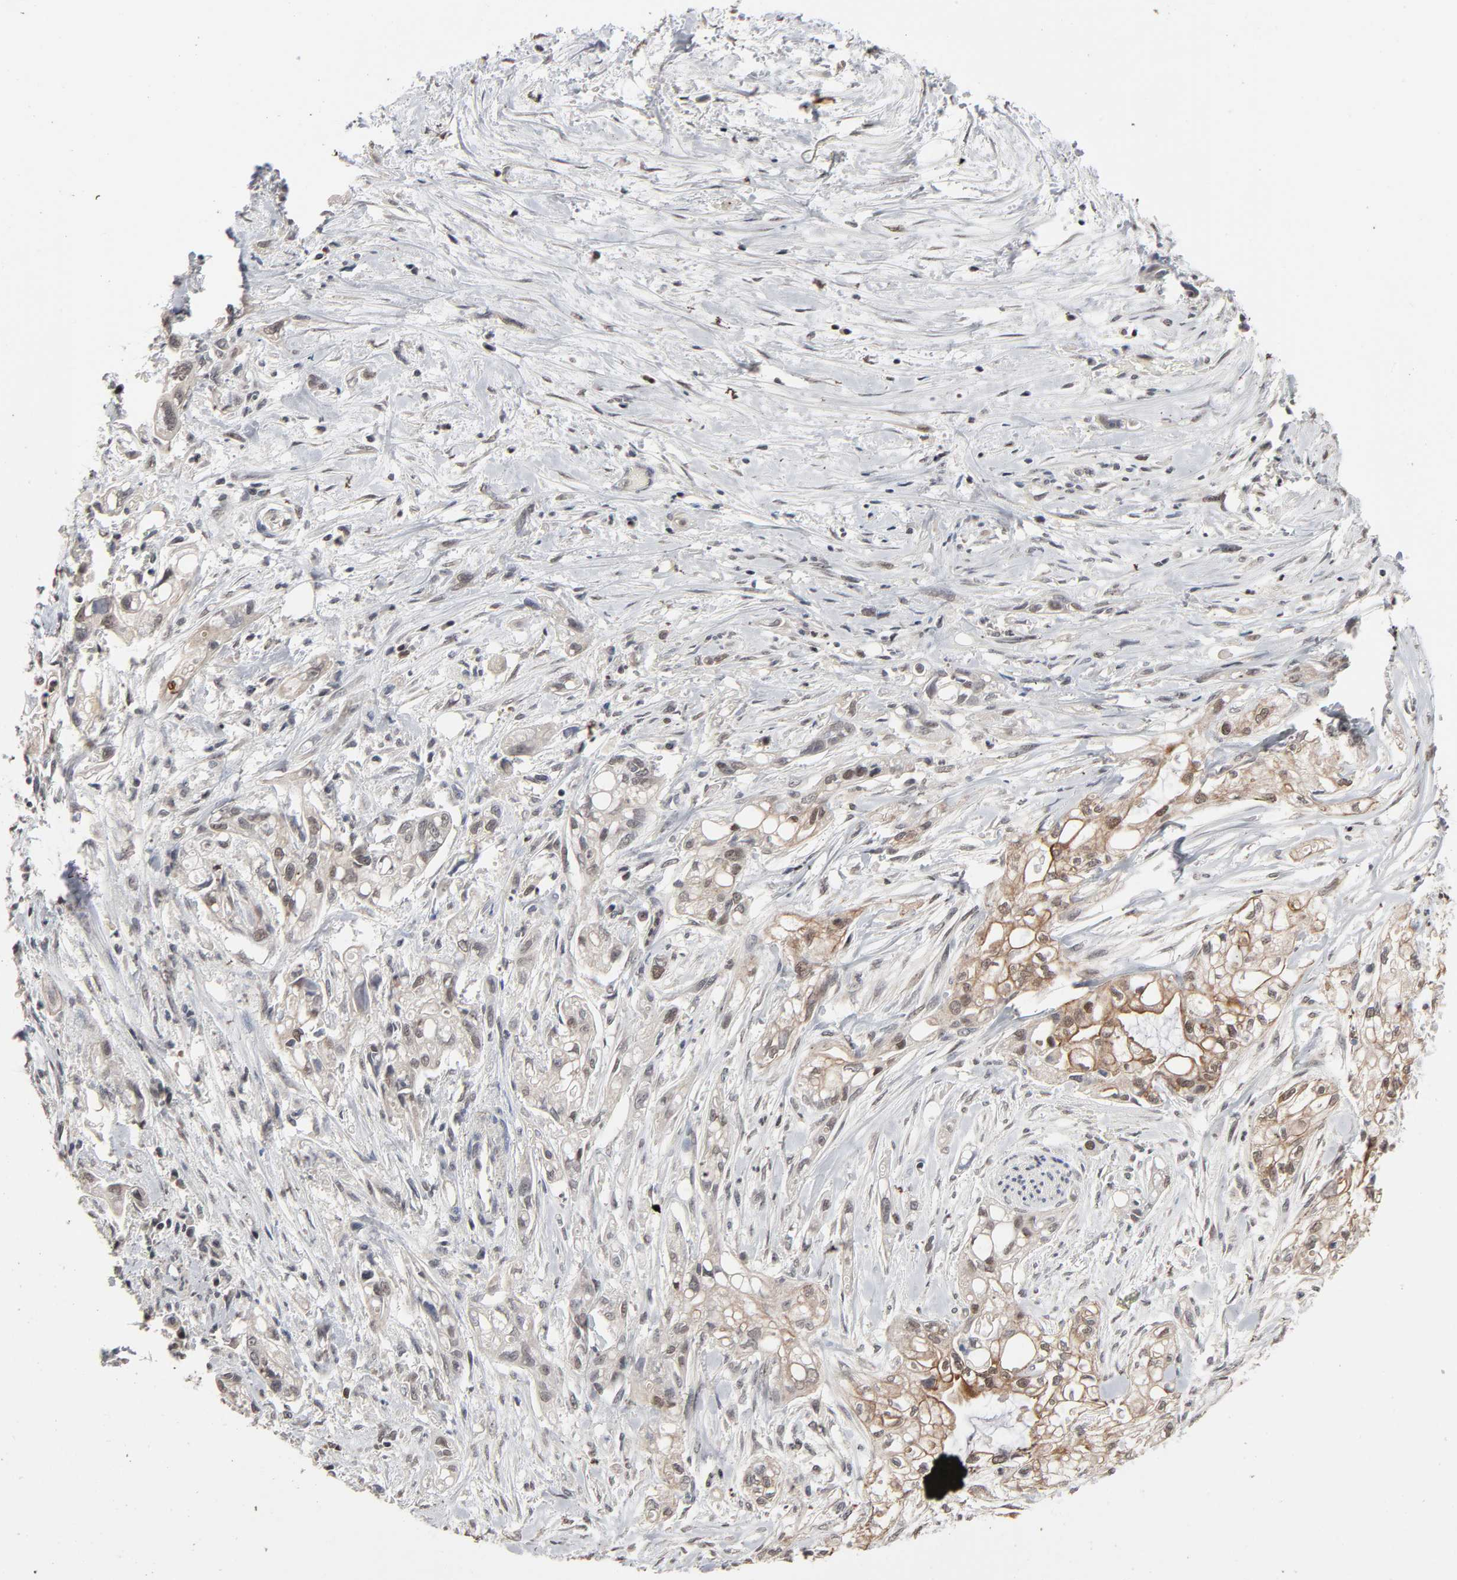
{"staining": {"intensity": "weak", "quantity": "<25%", "location": "cytoplasmic/membranous"}, "tissue": "pancreatic cancer", "cell_type": "Tumor cells", "image_type": "cancer", "snomed": [{"axis": "morphology", "description": "Normal tissue, NOS"}, {"axis": "topography", "description": "Pancreas"}], "caption": "There is no significant positivity in tumor cells of pancreatic cancer. (DAB (3,3'-diaminobenzidine) immunohistochemistry visualized using brightfield microscopy, high magnification).", "gene": "ZNF419", "patient": {"sex": "male", "age": 42}}